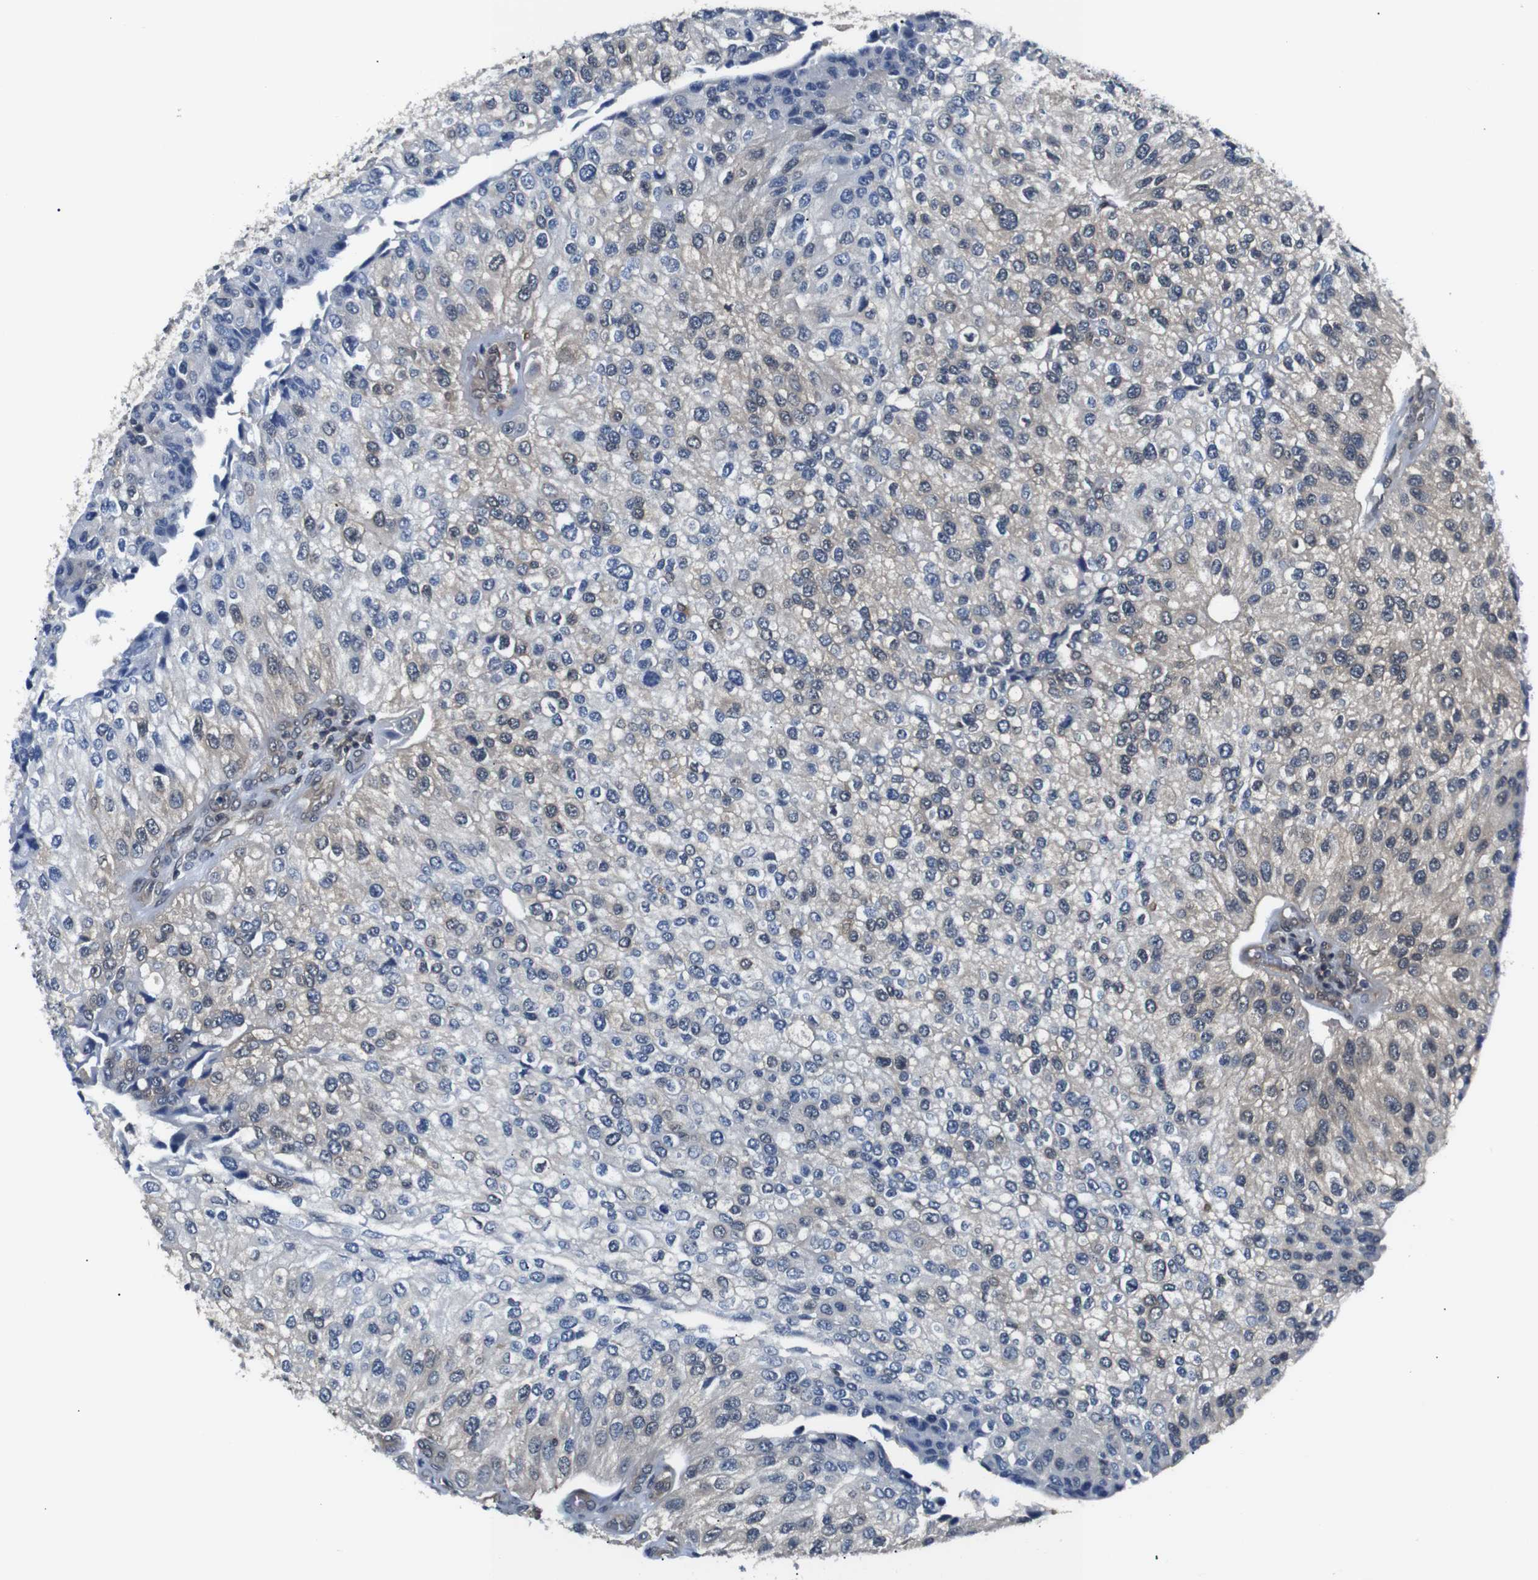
{"staining": {"intensity": "negative", "quantity": "none", "location": "none"}, "tissue": "urothelial cancer", "cell_type": "Tumor cells", "image_type": "cancer", "snomed": [{"axis": "morphology", "description": "Urothelial carcinoma, High grade"}, {"axis": "topography", "description": "Kidney"}, {"axis": "topography", "description": "Urinary bladder"}], "caption": "Immunohistochemistry photomicrograph of neoplastic tissue: urothelial carcinoma (high-grade) stained with DAB reveals no significant protein expression in tumor cells.", "gene": "UBXN1", "patient": {"sex": "male", "age": 77}}